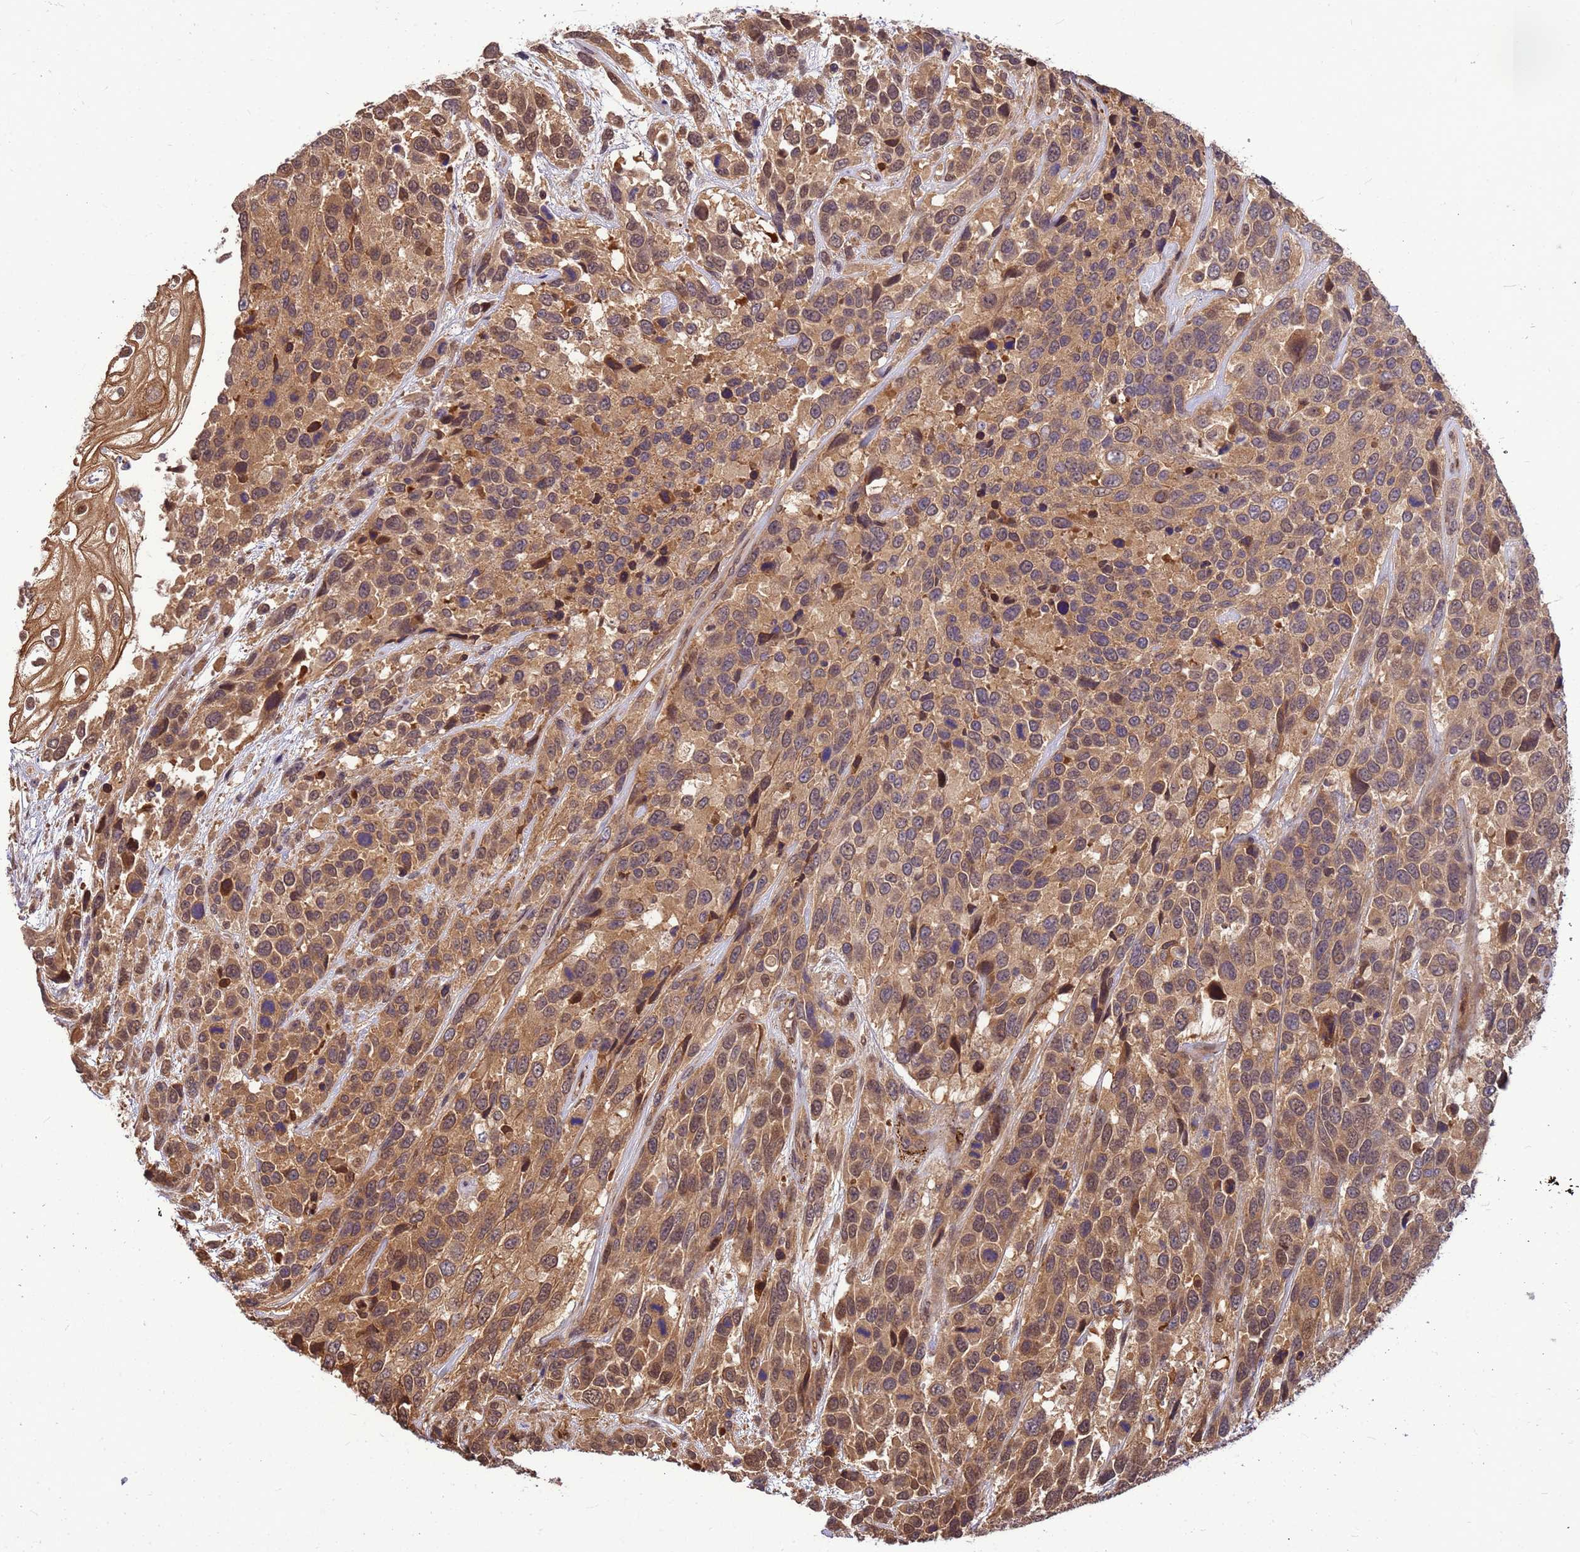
{"staining": {"intensity": "moderate", "quantity": ">75%", "location": "cytoplasmic/membranous"}, "tissue": "urothelial cancer", "cell_type": "Tumor cells", "image_type": "cancer", "snomed": [{"axis": "morphology", "description": "Urothelial carcinoma, High grade"}, {"axis": "topography", "description": "Urinary bladder"}], "caption": "High-grade urothelial carcinoma was stained to show a protein in brown. There is medium levels of moderate cytoplasmic/membranous positivity in approximately >75% of tumor cells. Using DAB (brown) and hematoxylin (blue) stains, captured at high magnification using brightfield microscopy.", "gene": "DUS4L", "patient": {"sex": "female", "age": 70}}